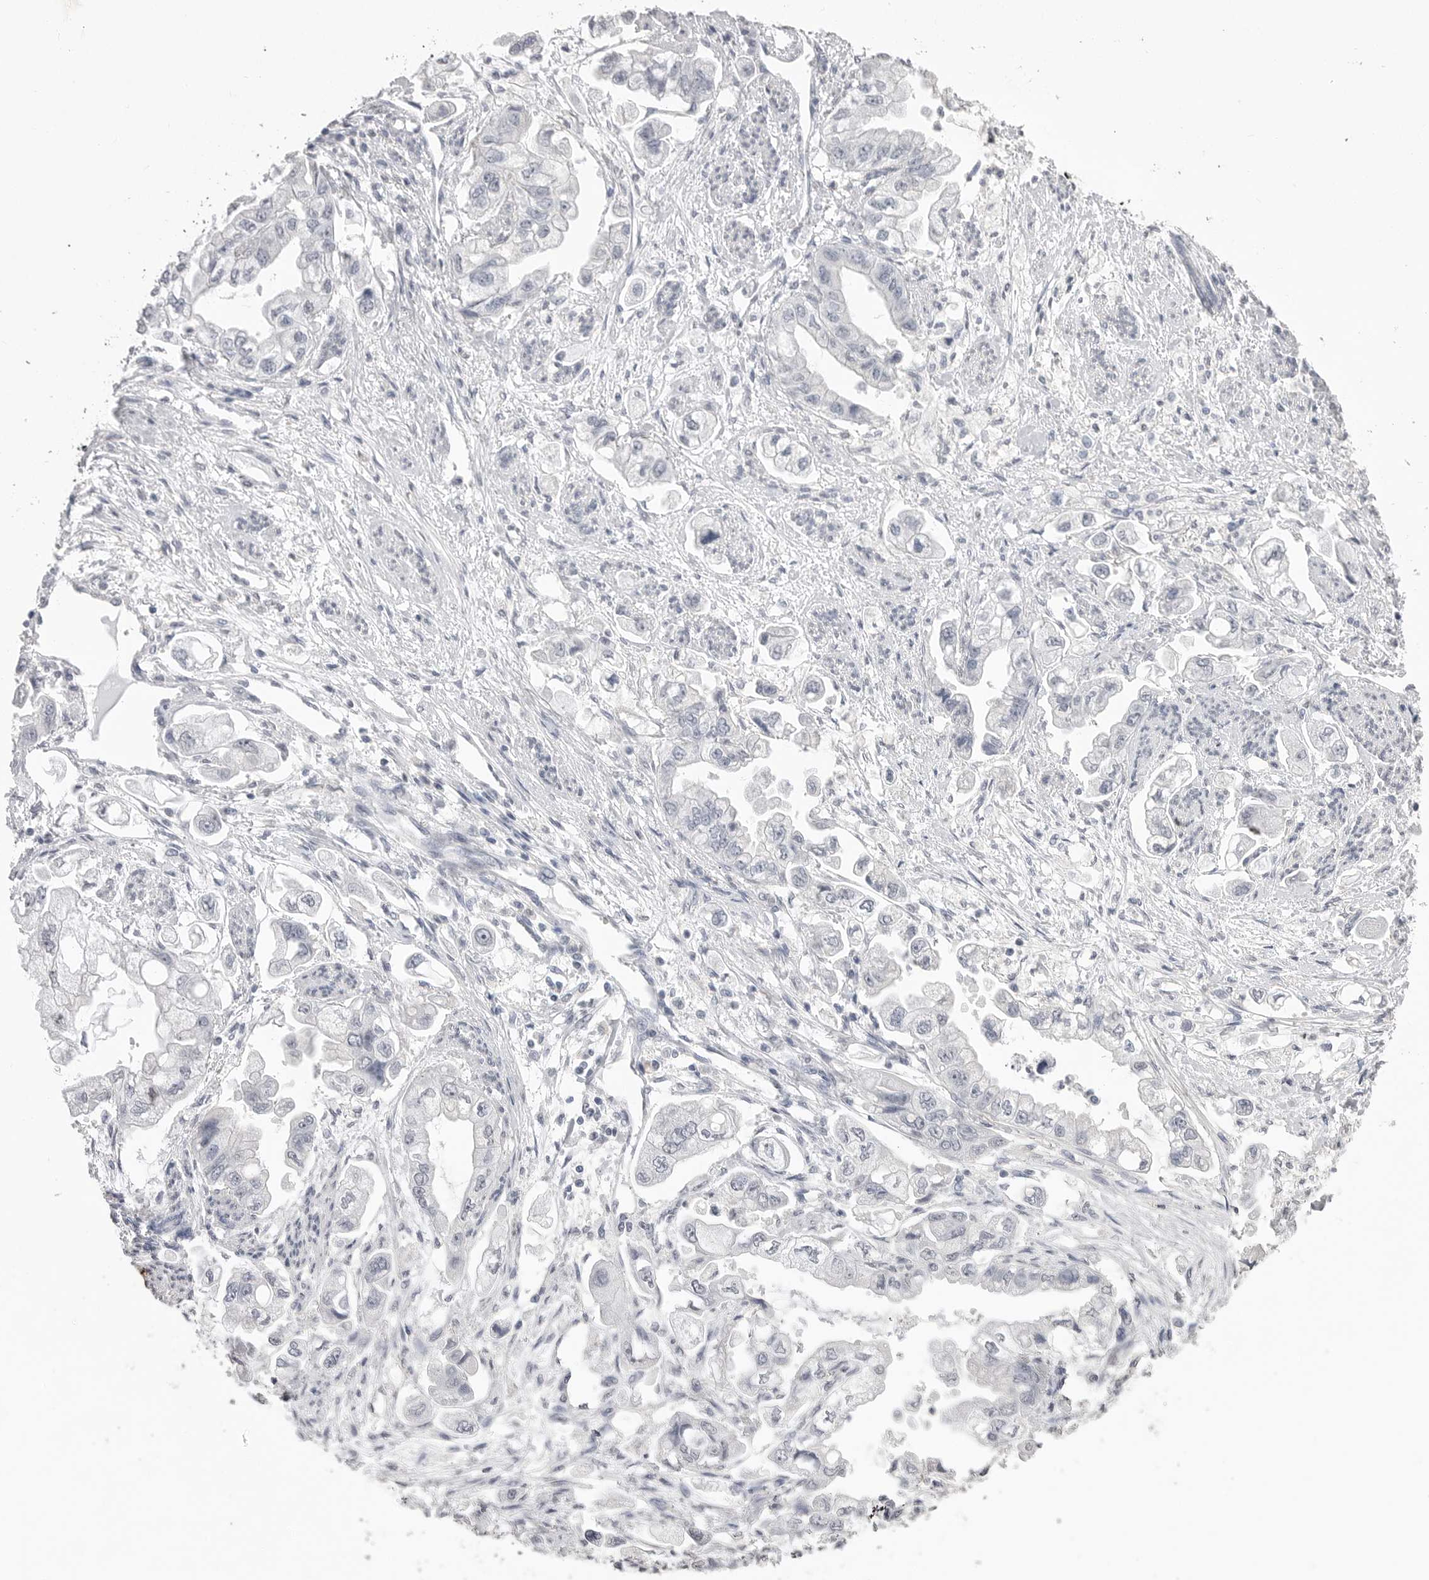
{"staining": {"intensity": "negative", "quantity": "none", "location": "none"}, "tissue": "stomach cancer", "cell_type": "Tumor cells", "image_type": "cancer", "snomed": [{"axis": "morphology", "description": "Adenocarcinoma, NOS"}, {"axis": "topography", "description": "Stomach"}], "caption": "Photomicrograph shows no protein expression in tumor cells of stomach adenocarcinoma tissue.", "gene": "ICAM5", "patient": {"sex": "male", "age": 62}}